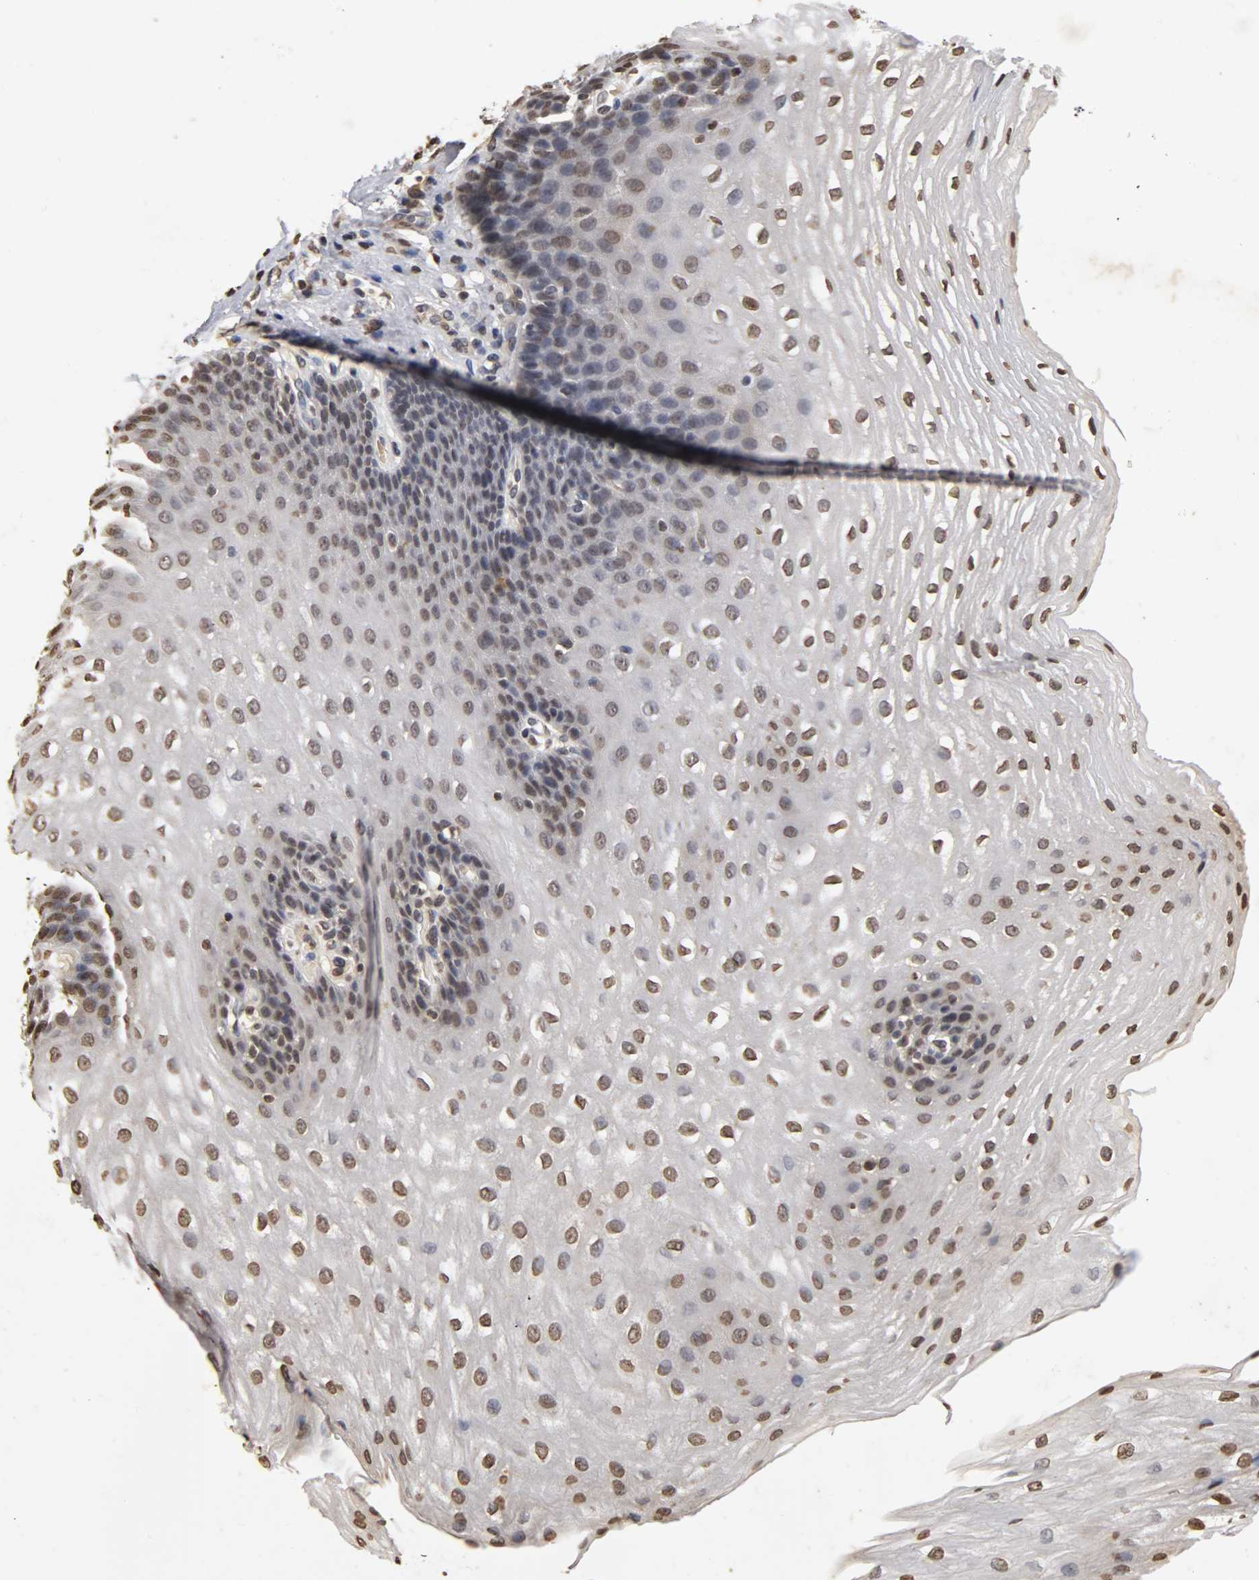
{"staining": {"intensity": "weak", "quantity": "25%-75%", "location": "nuclear"}, "tissue": "esophagus", "cell_type": "Squamous epithelial cells", "image_type": "normal", "snomed": [{"axis": "morphology", "description": "Normal tissue, NOS"}, {"axis": "topography", "description": "Esophagus"}], "caption": "The immunohistochemical stain shows weak nuclear positivity in squamous epithelial cells of unremarkable esophagus.", "gene": "ERCC2", "patient": {"sex": "male", "age": 48}}